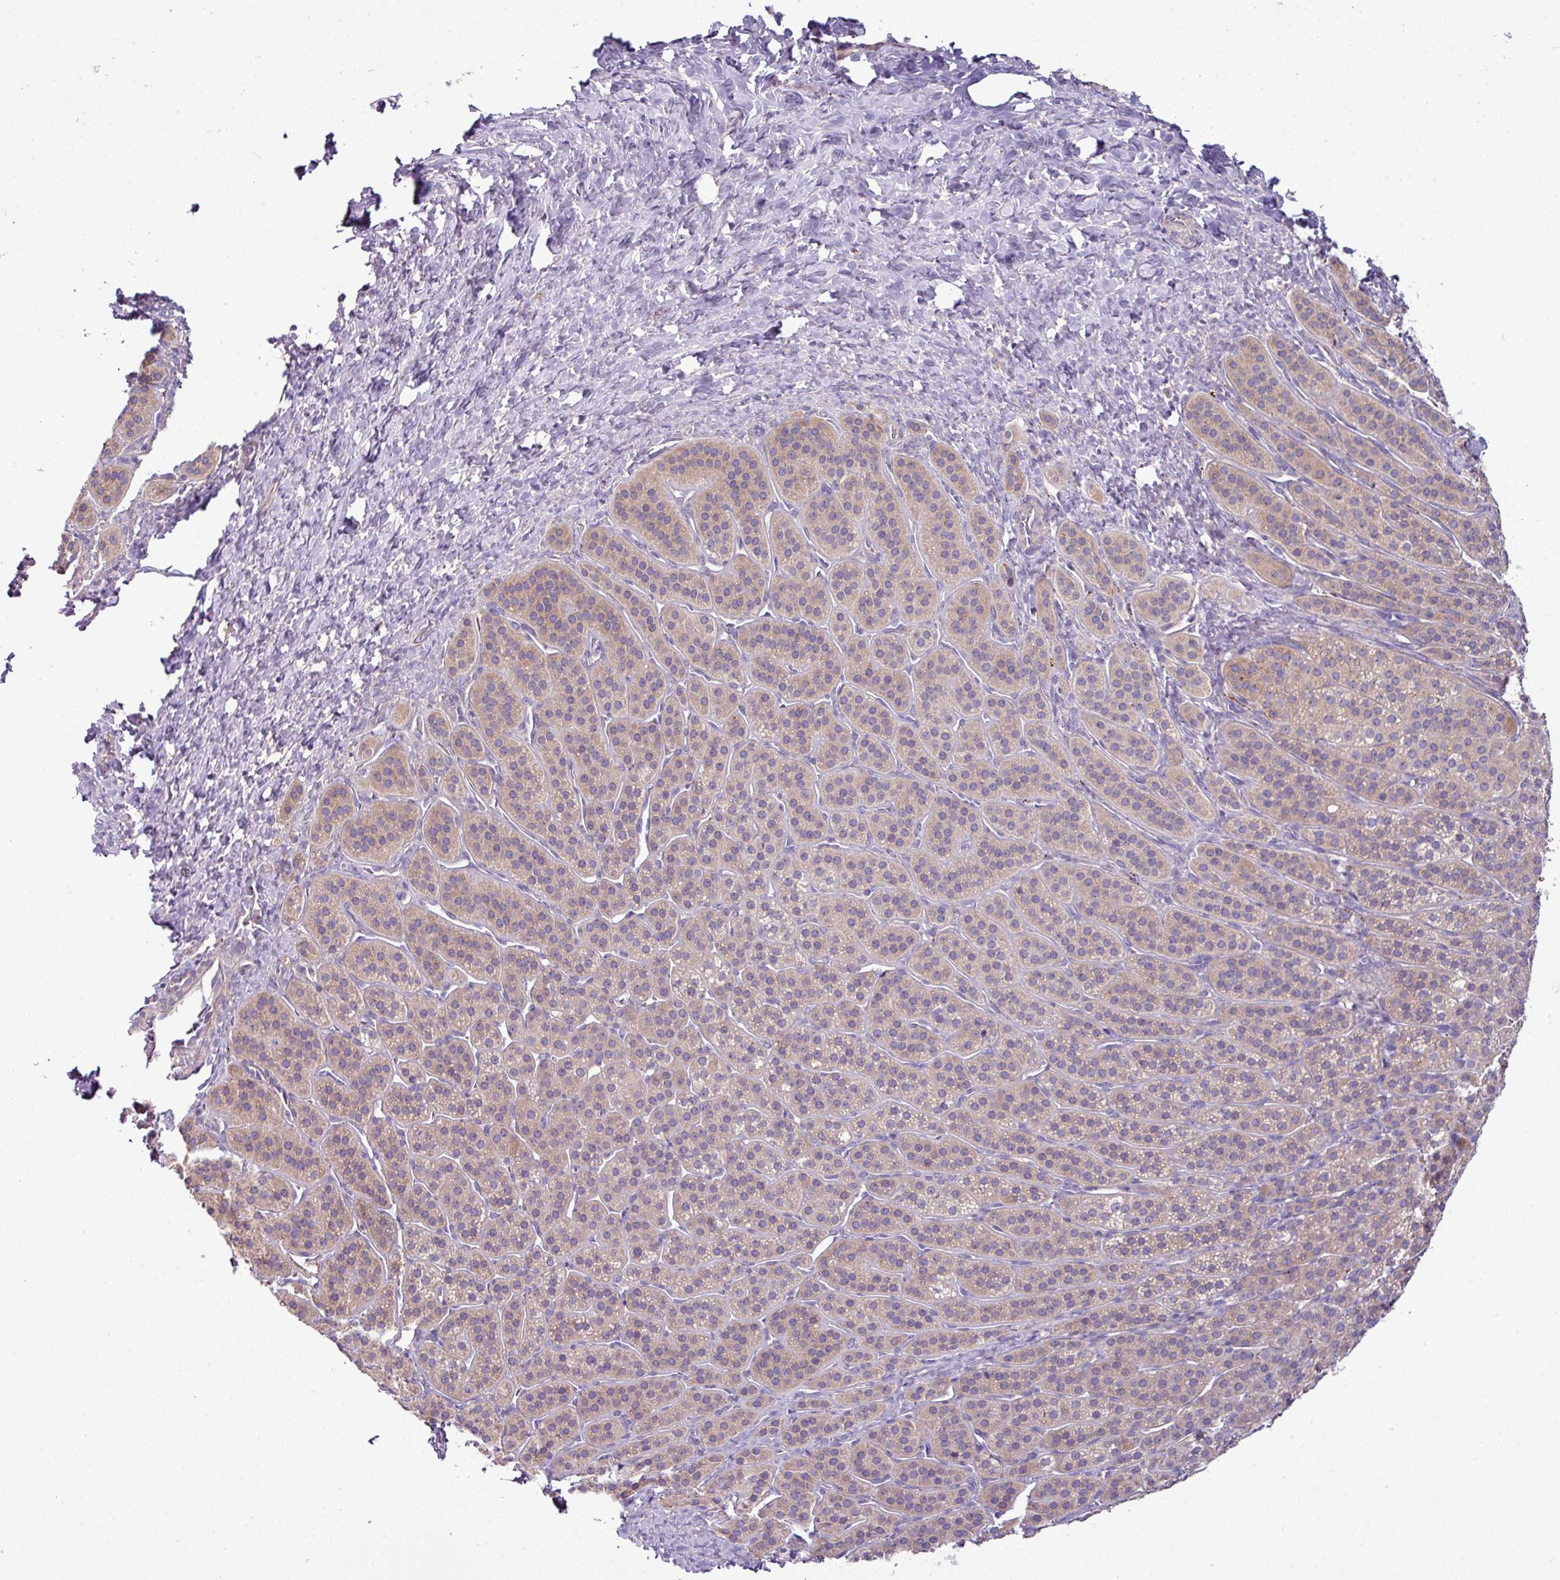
{"staining": {"intensity": "weak", "quantity": "25%-75%", "location": "cytoplasmic/membranous"}, "tissue": "adrenal gland", "cell_type": "Glandular cells", "image_type": "normal", "snomed": [{"axis": "morphology", "description": "Normal tissue, NOS"}, {"axis": "topography", "description": "Adrenal gland"}], "caption": "Immunohistochemistry (IHC) micrograph of unremarkable human adrenal gland stained for a protein (brown), which shows low levels of weak cytoplasmic/membranous positivity in about 25%-75% of glandular cells.", "gene": "AGAP4", "patient": {"sex": "female", "age": 41}}